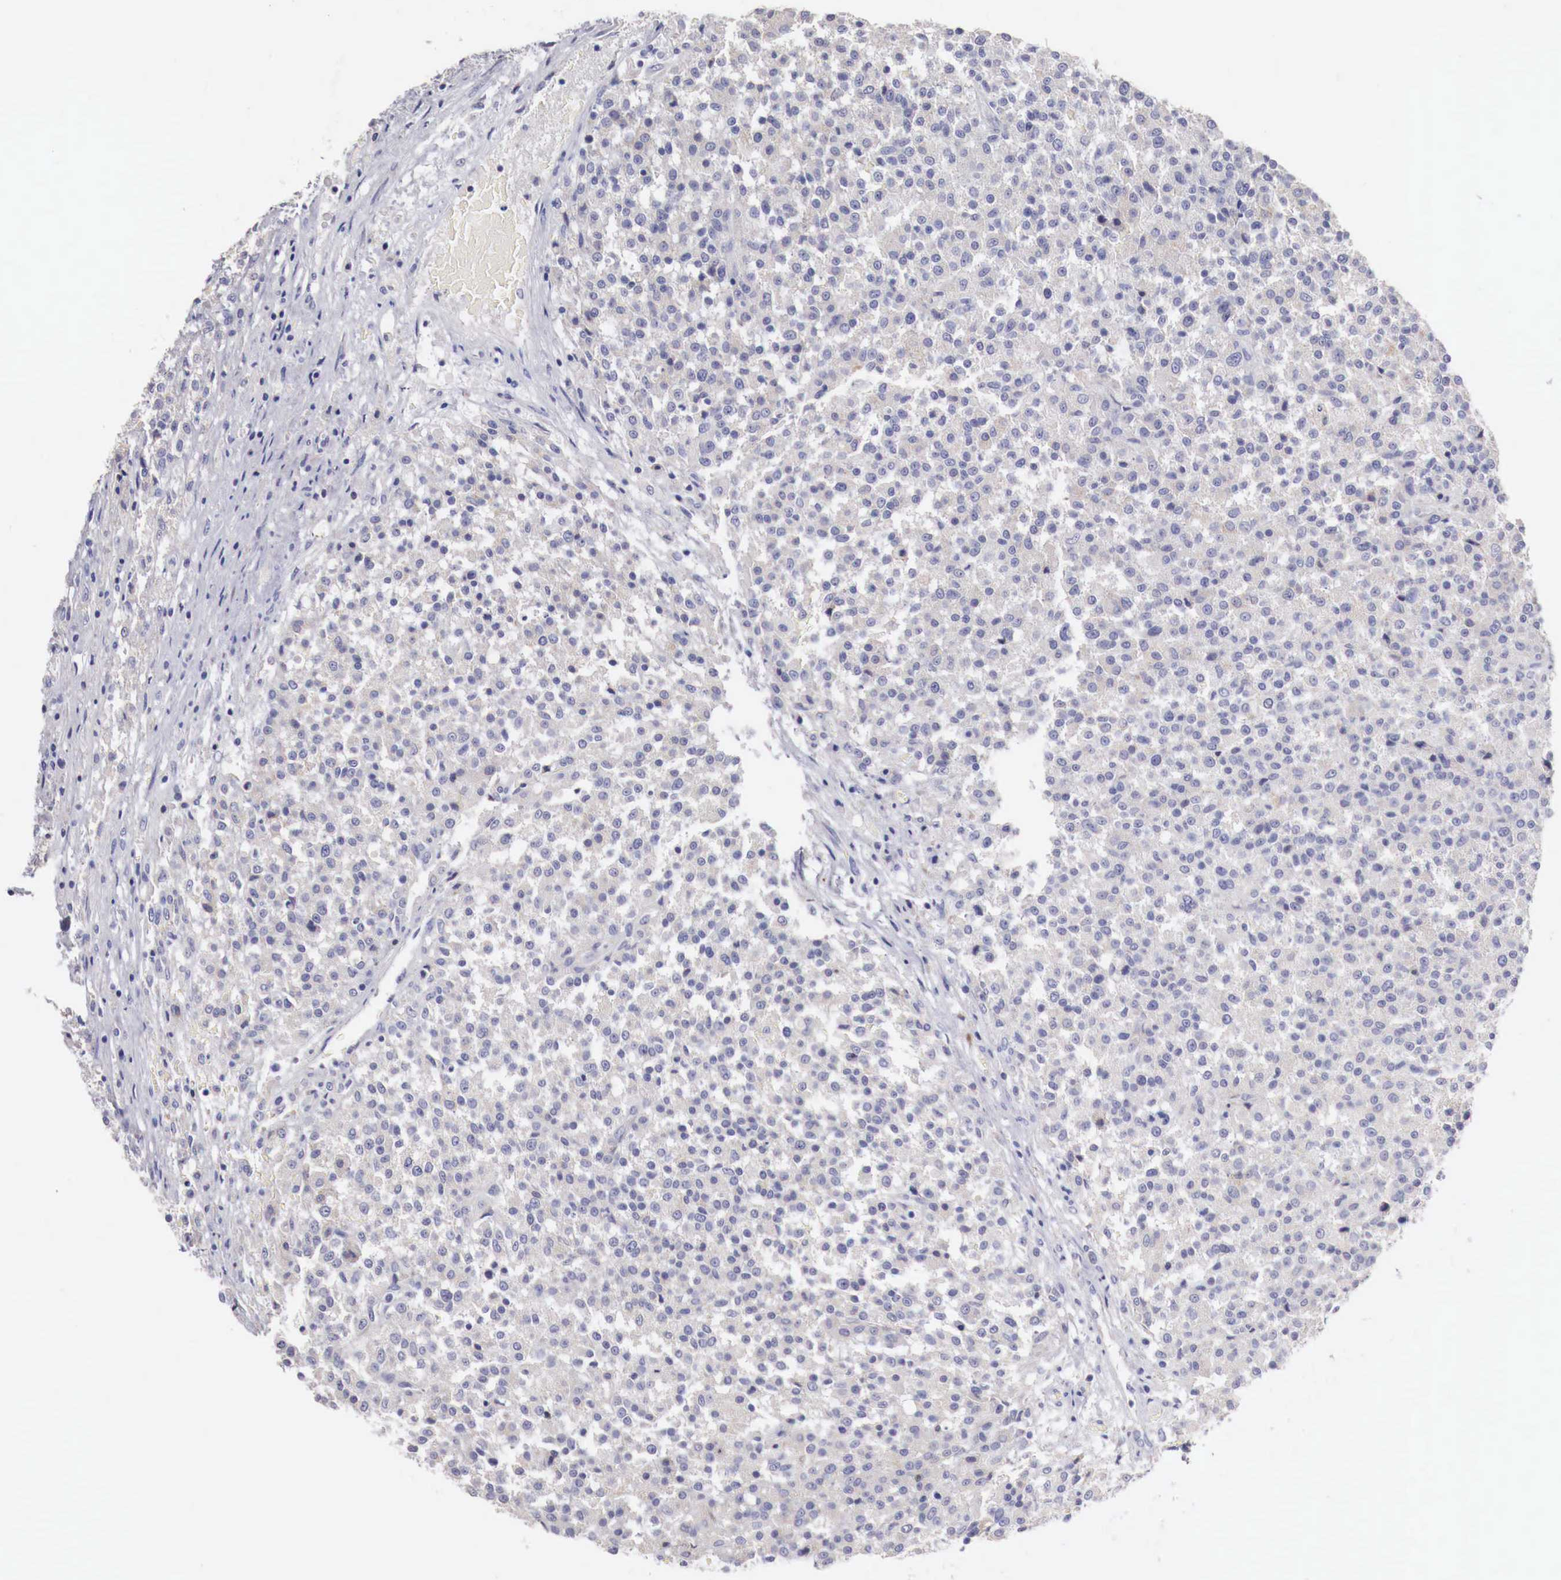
{"staining": {"intensity": "negative", "quantity": "none", "location": "none"}, "tissue": "testis cancer", "cell_type": "Tumor cells", "image_type": "cancer", "snomed": [{"axis": "morphology", "description": "Seminoma, NOS"}, {"axis": "topography", "description": "Testis"}], "caption": "DAB immunohistochemical staining of human testis cancer reveals no significant staining in tumor cells.", "gene": "NREP", "patient": {"sex": "male", "age": 59}}